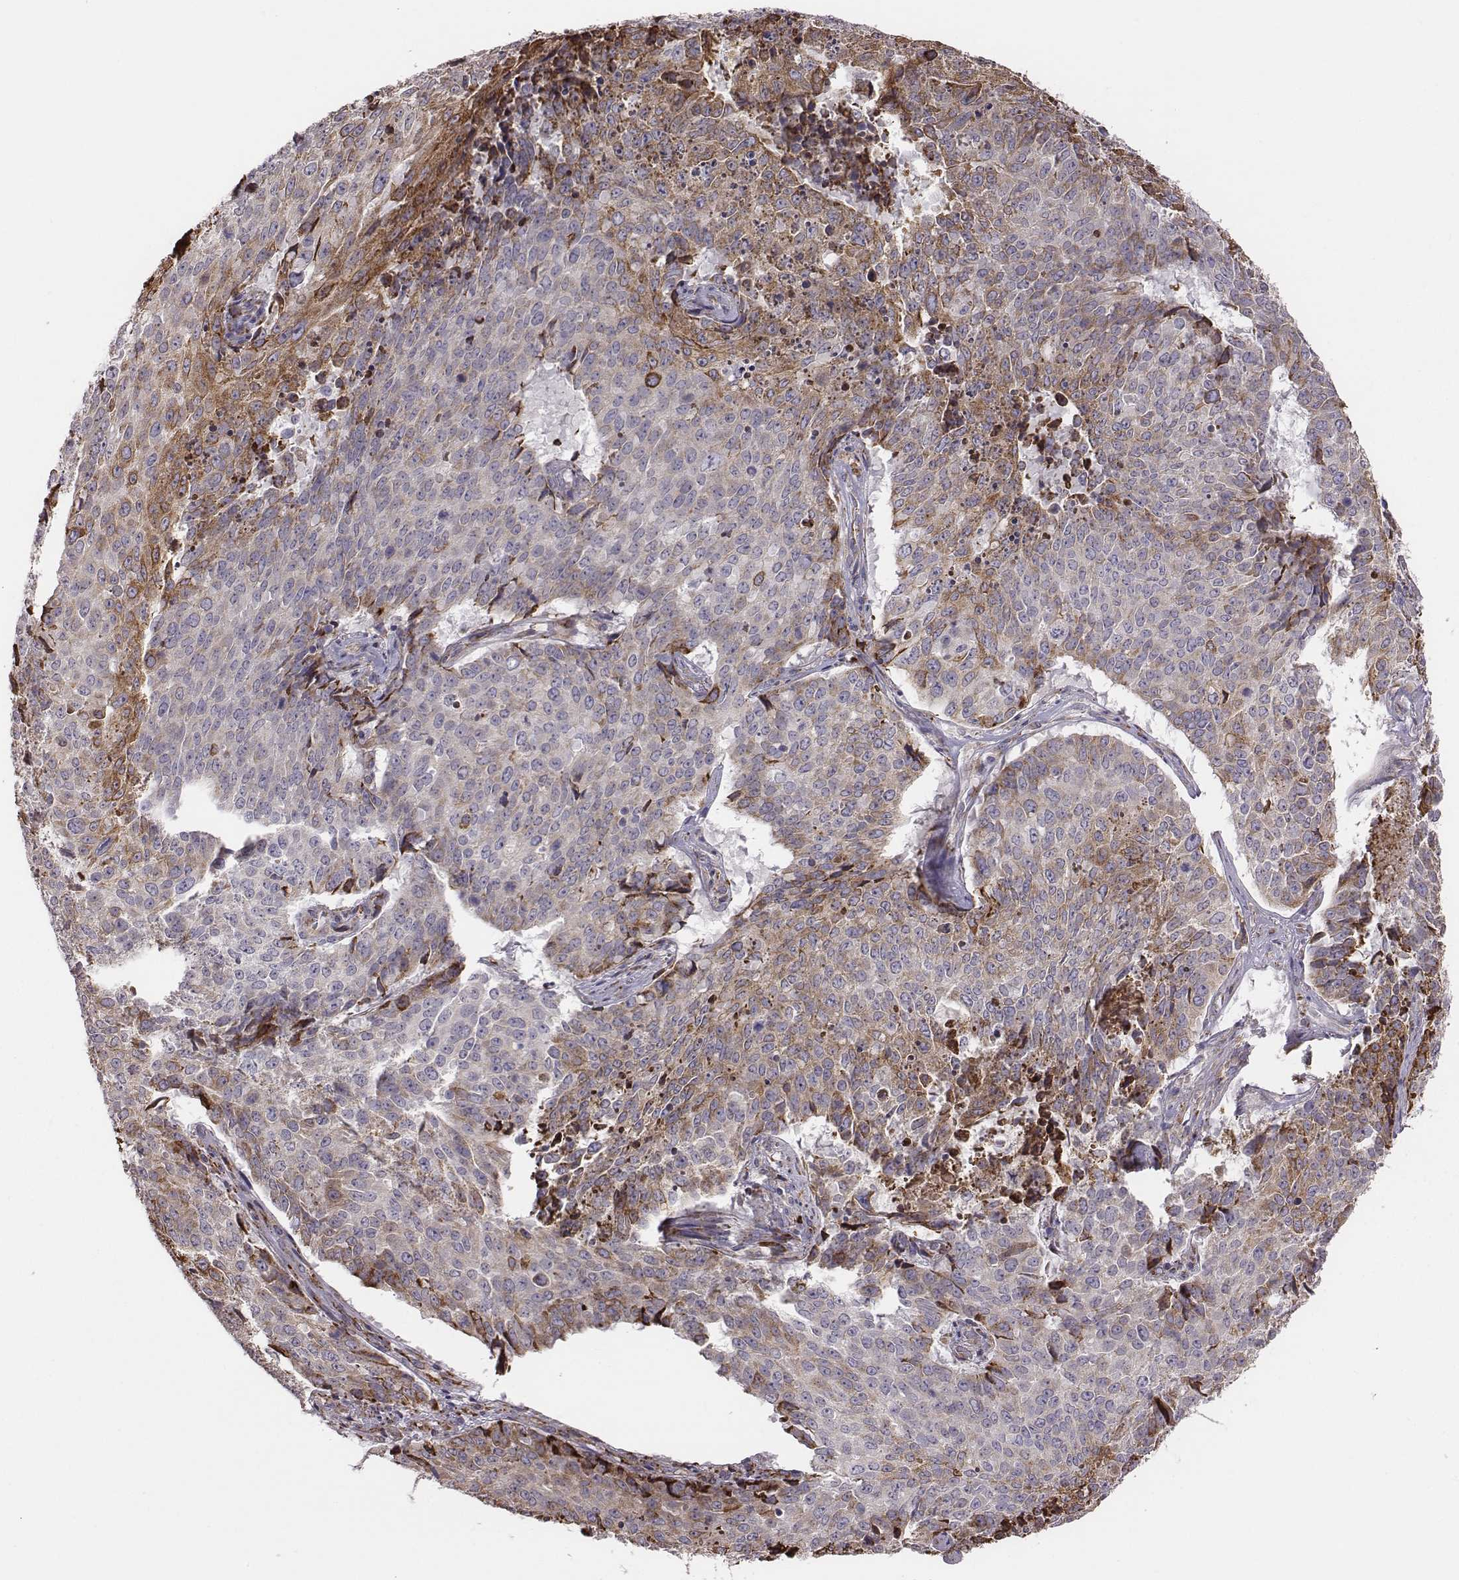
{"staining": {"intensity": "moderate", "quantity": ">75%", "location": "cytoplasmic/membranous"}, "tissue": "lung cancer", "cell_type": "Tumor cells", "image_type": "cancer", "snomed": [{"axis": "morphology", "description": "Normal tissue, NOS"}, {"axis": "morphology", "description": "Squamous cell carcinoma, NOS"}, {"axis": "topography", "description": "Bronchus"}, {"axis": "topography", "description": "Lung"}], "caption": "Squamous cell carcinoma (lung) stained with a brown dye shows moderate cytoplasmic/membranous positive expression in about >75% of tumor cells.", "gene": "SELENOI", "patient": {"sex": "male", "age": 64}}